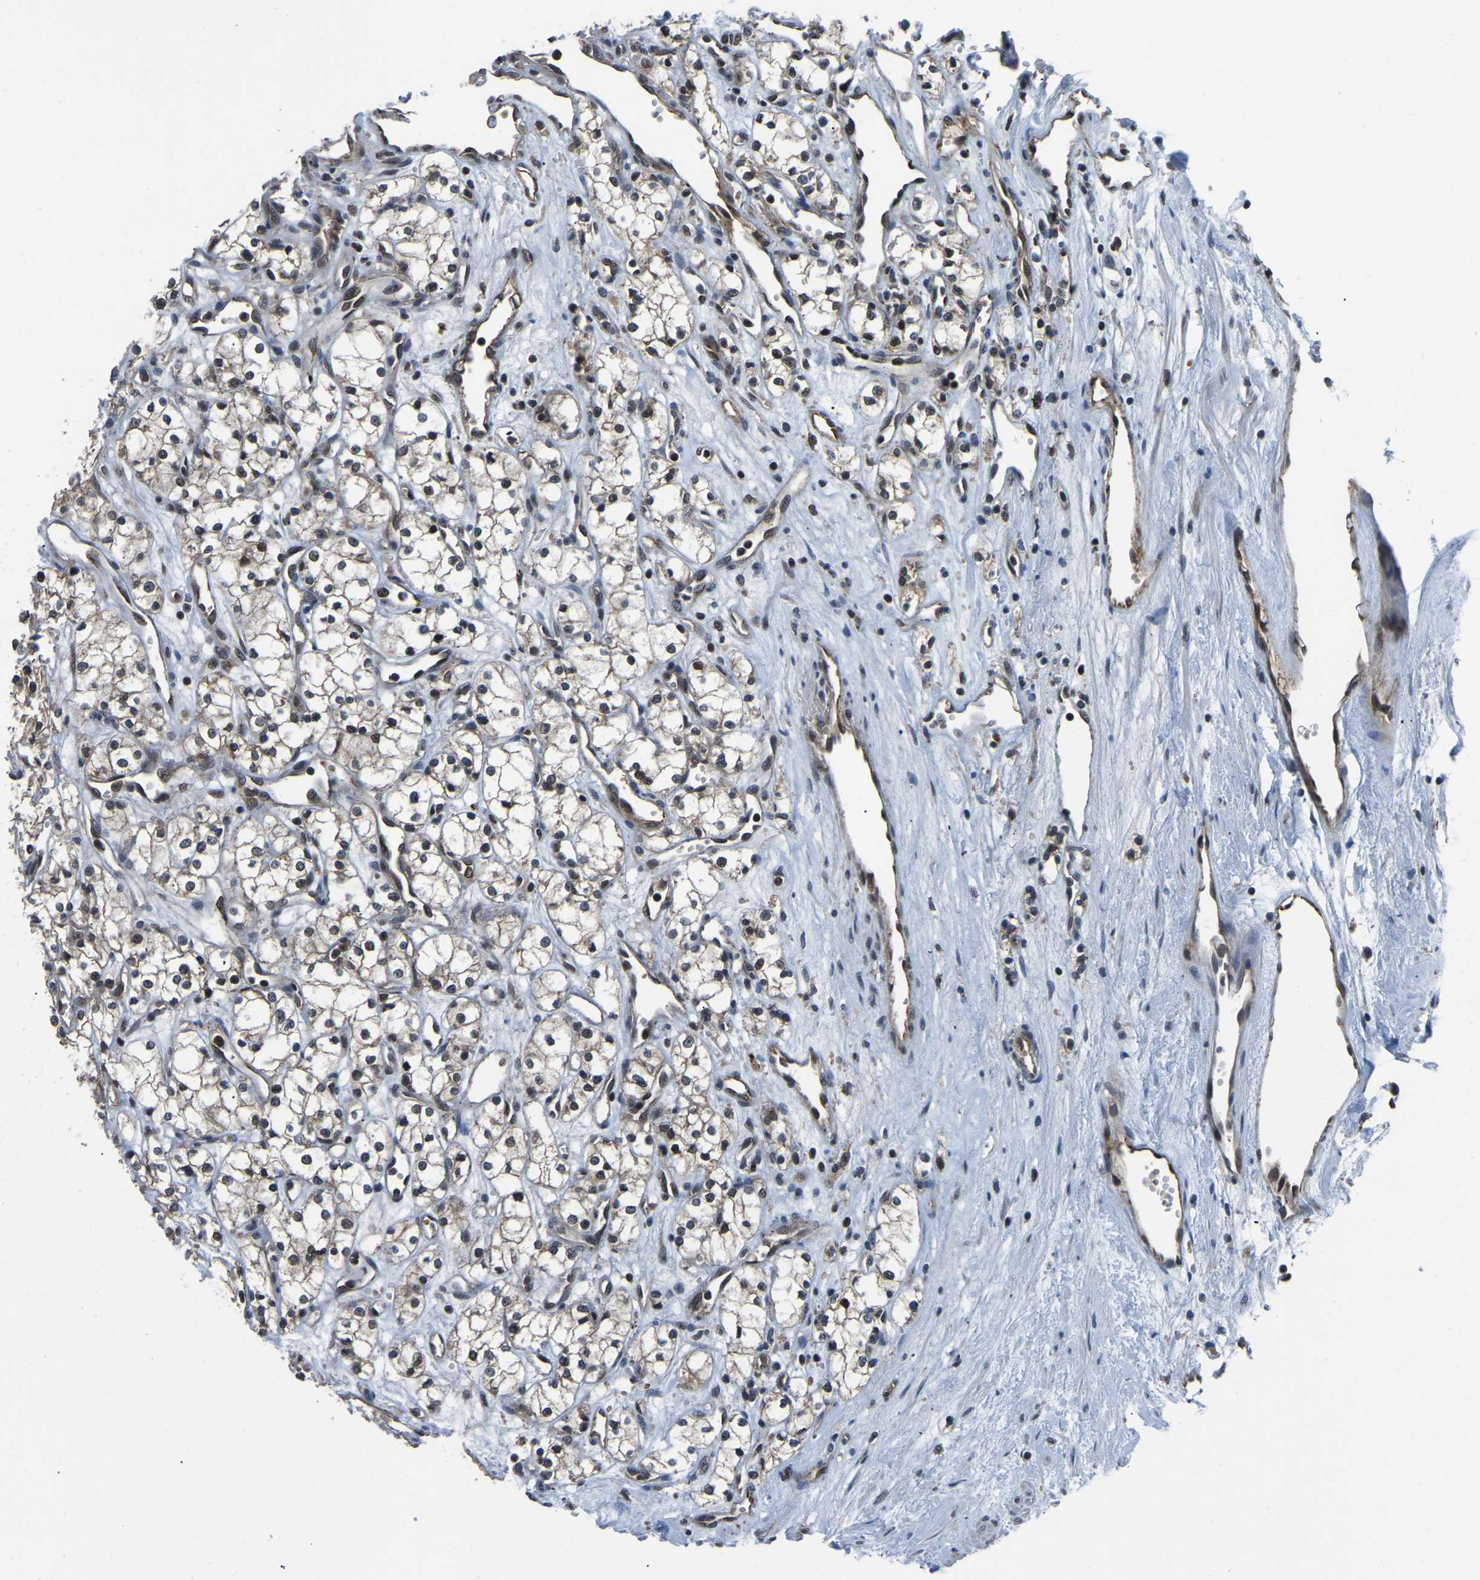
{"staining": {"intensity": "weak", "quantity": ">75%", "location": "nuclear"}, "tissue": "renal cancer", "cell_type": "Tumor cells", "image_type": "cancer", "snomed": [{"axis": "morphology", "description": "Adenocarcinoma, NOS"}, {"axis": "topography", "description": "Kidney"}], "caption": "Human renal cancer (adenocarcinoma) stained with a brown dye displays weak nuclear positive positivity in about >75% of tumor cells.", "gene": "DFFA", "patient": {"sex": "male", "age": 59}}